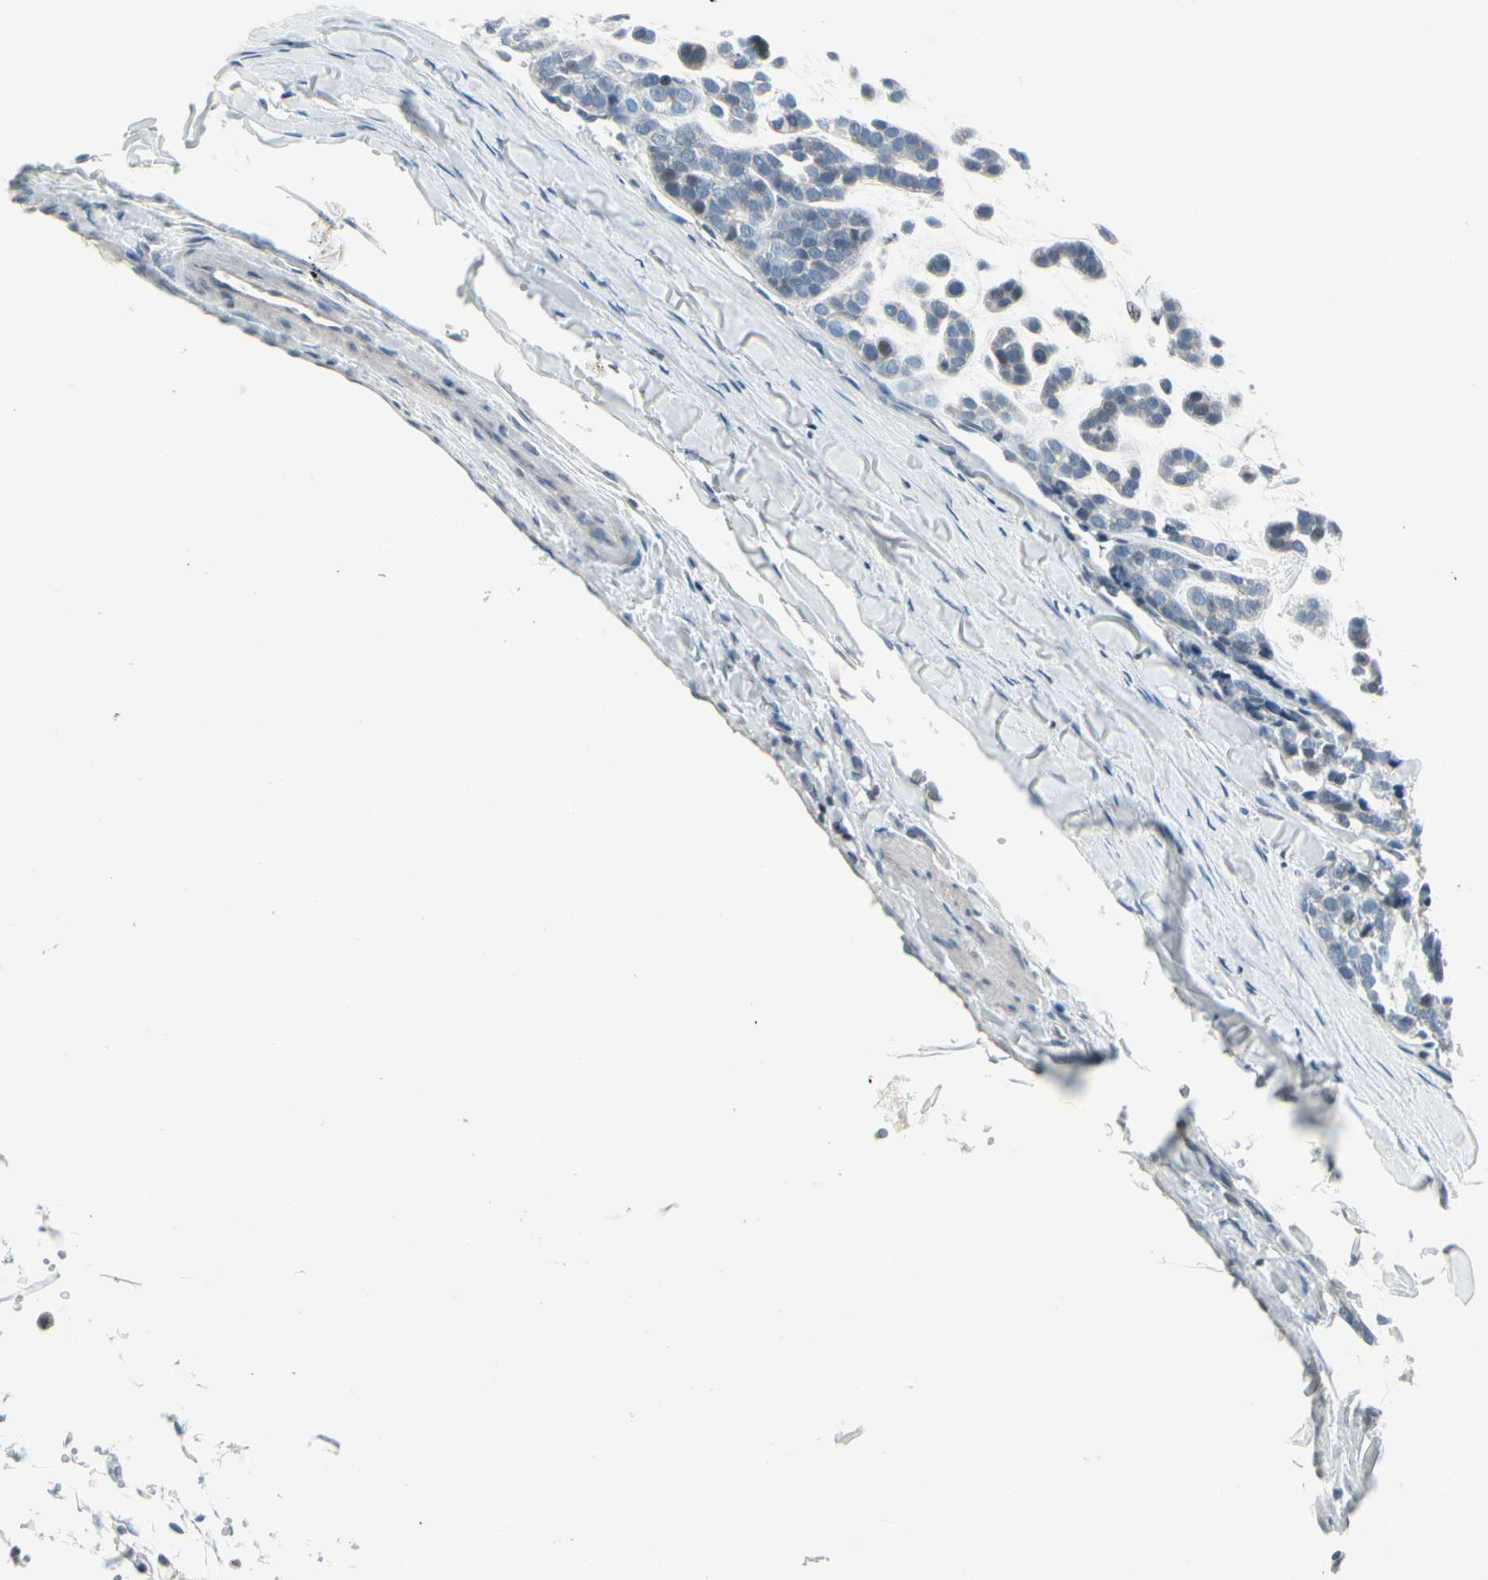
{"staining": {"intensity": "negative", "quantity": "none", "location": "none"}, "tissue": "head and neck cancer", "cell_type": "Tumor cells", "image_type": "cancer", "snomed": [{"axis": "morphology", "description": "Adenocarcinoma, NOS"}, {"axis": "morphology", "description": "Adenoma, NOS"}, {"axis": "topography", "description": "Head-Neck"}], "caption": "Head and neck adenoma was stained to show a protein in brown. There is no significant positivity in tumor cells. The staining is performed using DAB (3,3'-diaminobenzidine) brown chromogen with nuclei counter-stained in using hematoxylin.", "gene": "ARG2", "patient": {"sex": "female", "age": 55}}